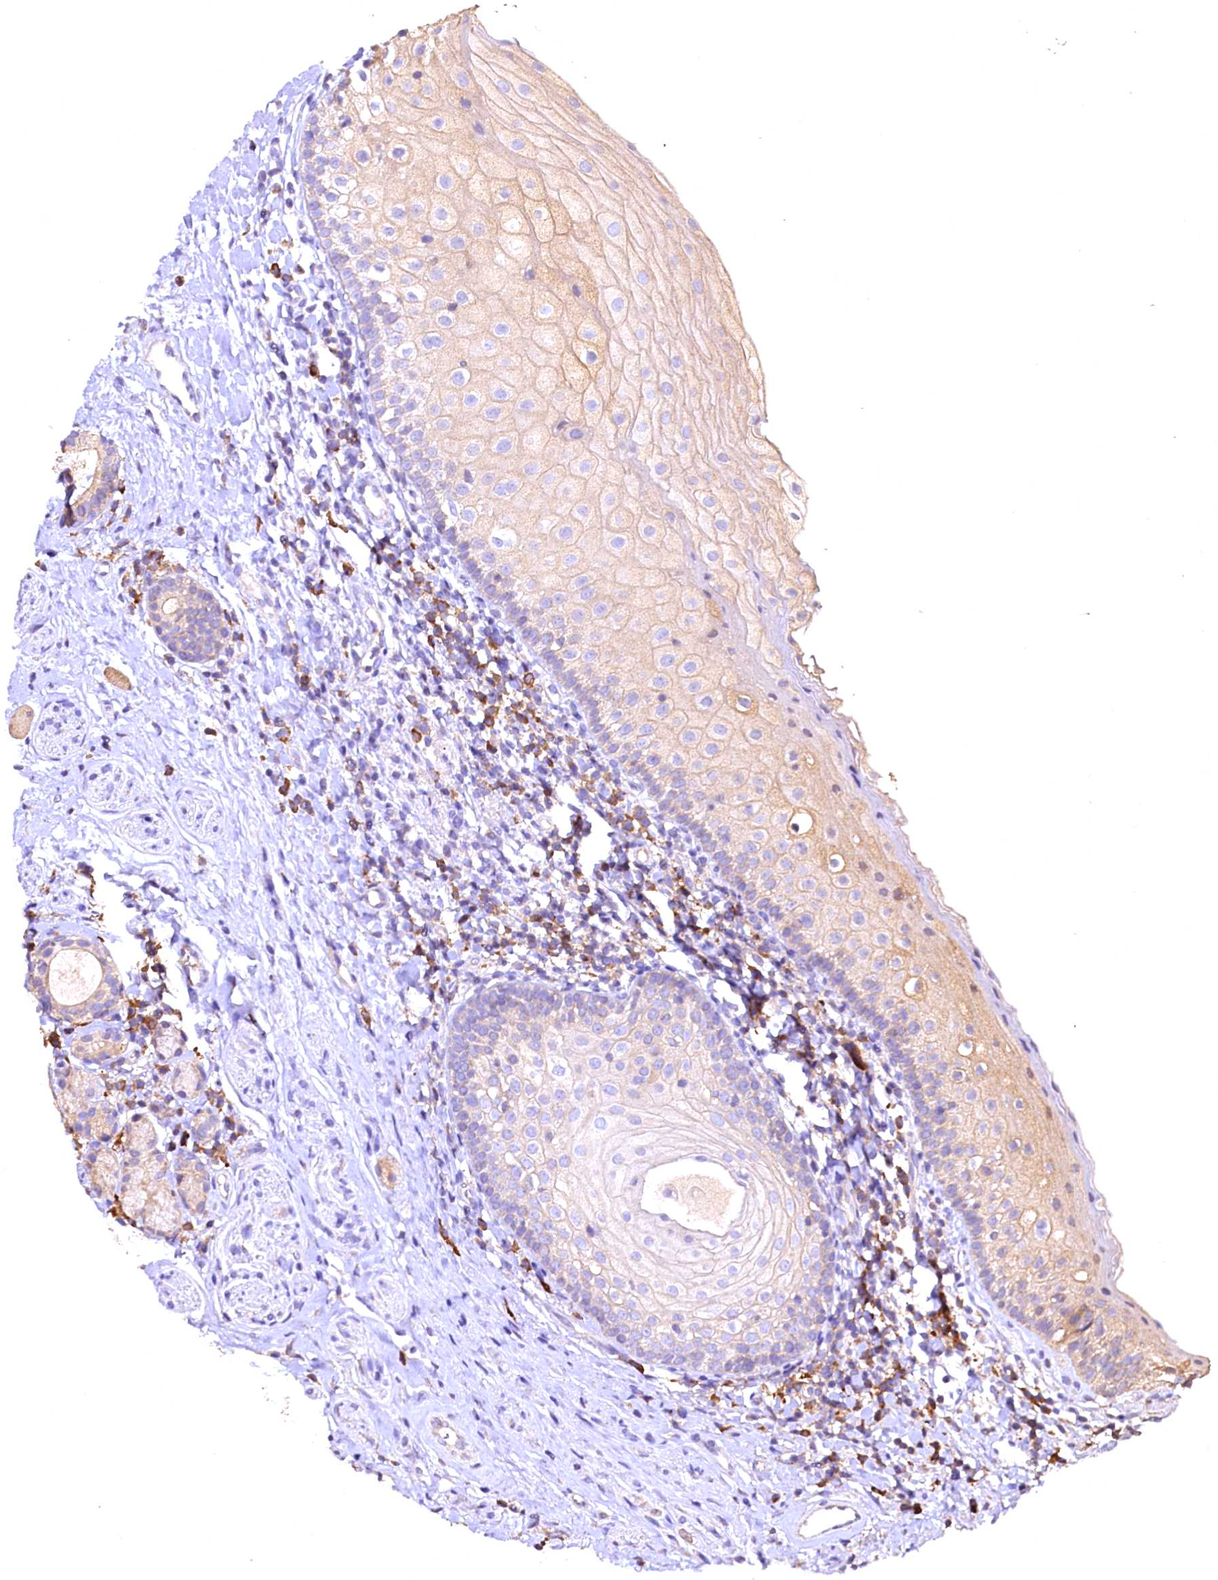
{"staining": {"intensity": "weak", "quantity": "<25%", "location": "cytoplasmic/membranous"}, "tissue": "oral mucosa", "cell_type": "Squamous epithelial cells", "image_type": "normal", "snomed": [{"axis": "morphology", "description": "Normal tissue, NOS"}, {"axis": "topography", "description": "Oral tissue"}], "caption": "A histopathology image of human oral mucosa is negative for staining in squamous epithelial cells. Brightfield microscopy of immunohistochemistry stained with DAB (3,3'-diaminobenzidine) (brown) and hematoxylin (blue), captured at high magnification.", "gene": "ENKD1", "patient": {"sex": "male", "age": 46}}